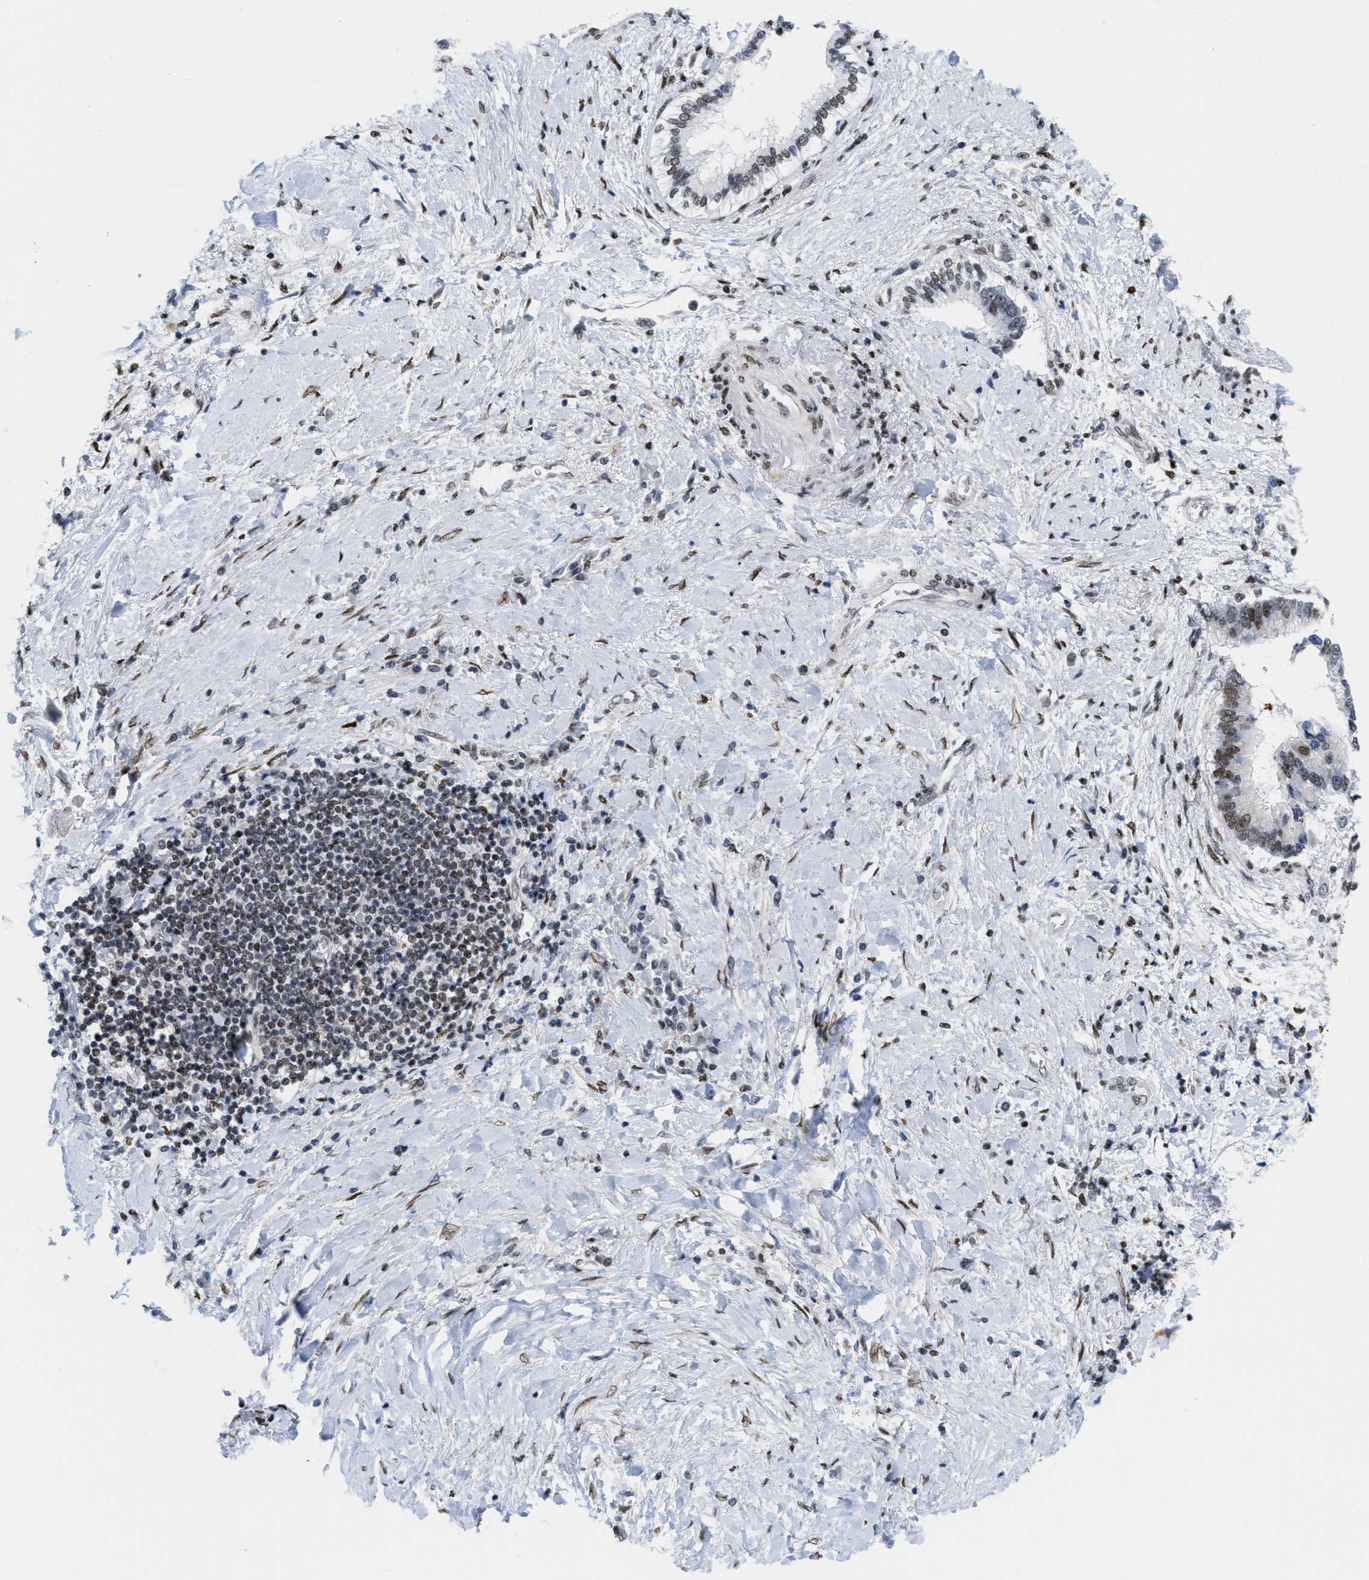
{"staining": {"intensity": "moderate", "quantity": ">75%", "location": "nuclear"}, "tissue": "liver cancer", "cell_type": "Tumor cells", "image_type": "cancer", "snomed": [{"axis": "morphology", "description": "Cholangiocarcinoma"}, {"axis": "topography", "description": "Liver"}], "caption": "An IHC image of neoplastic tissue is shown. Protein staining in brown highlights moderate nuclear positivity in liver cancer (cholangiocarcinoma) within tumor cells.", "gene": "MIER1", "patient": {"sex": "male", "age": 50}}